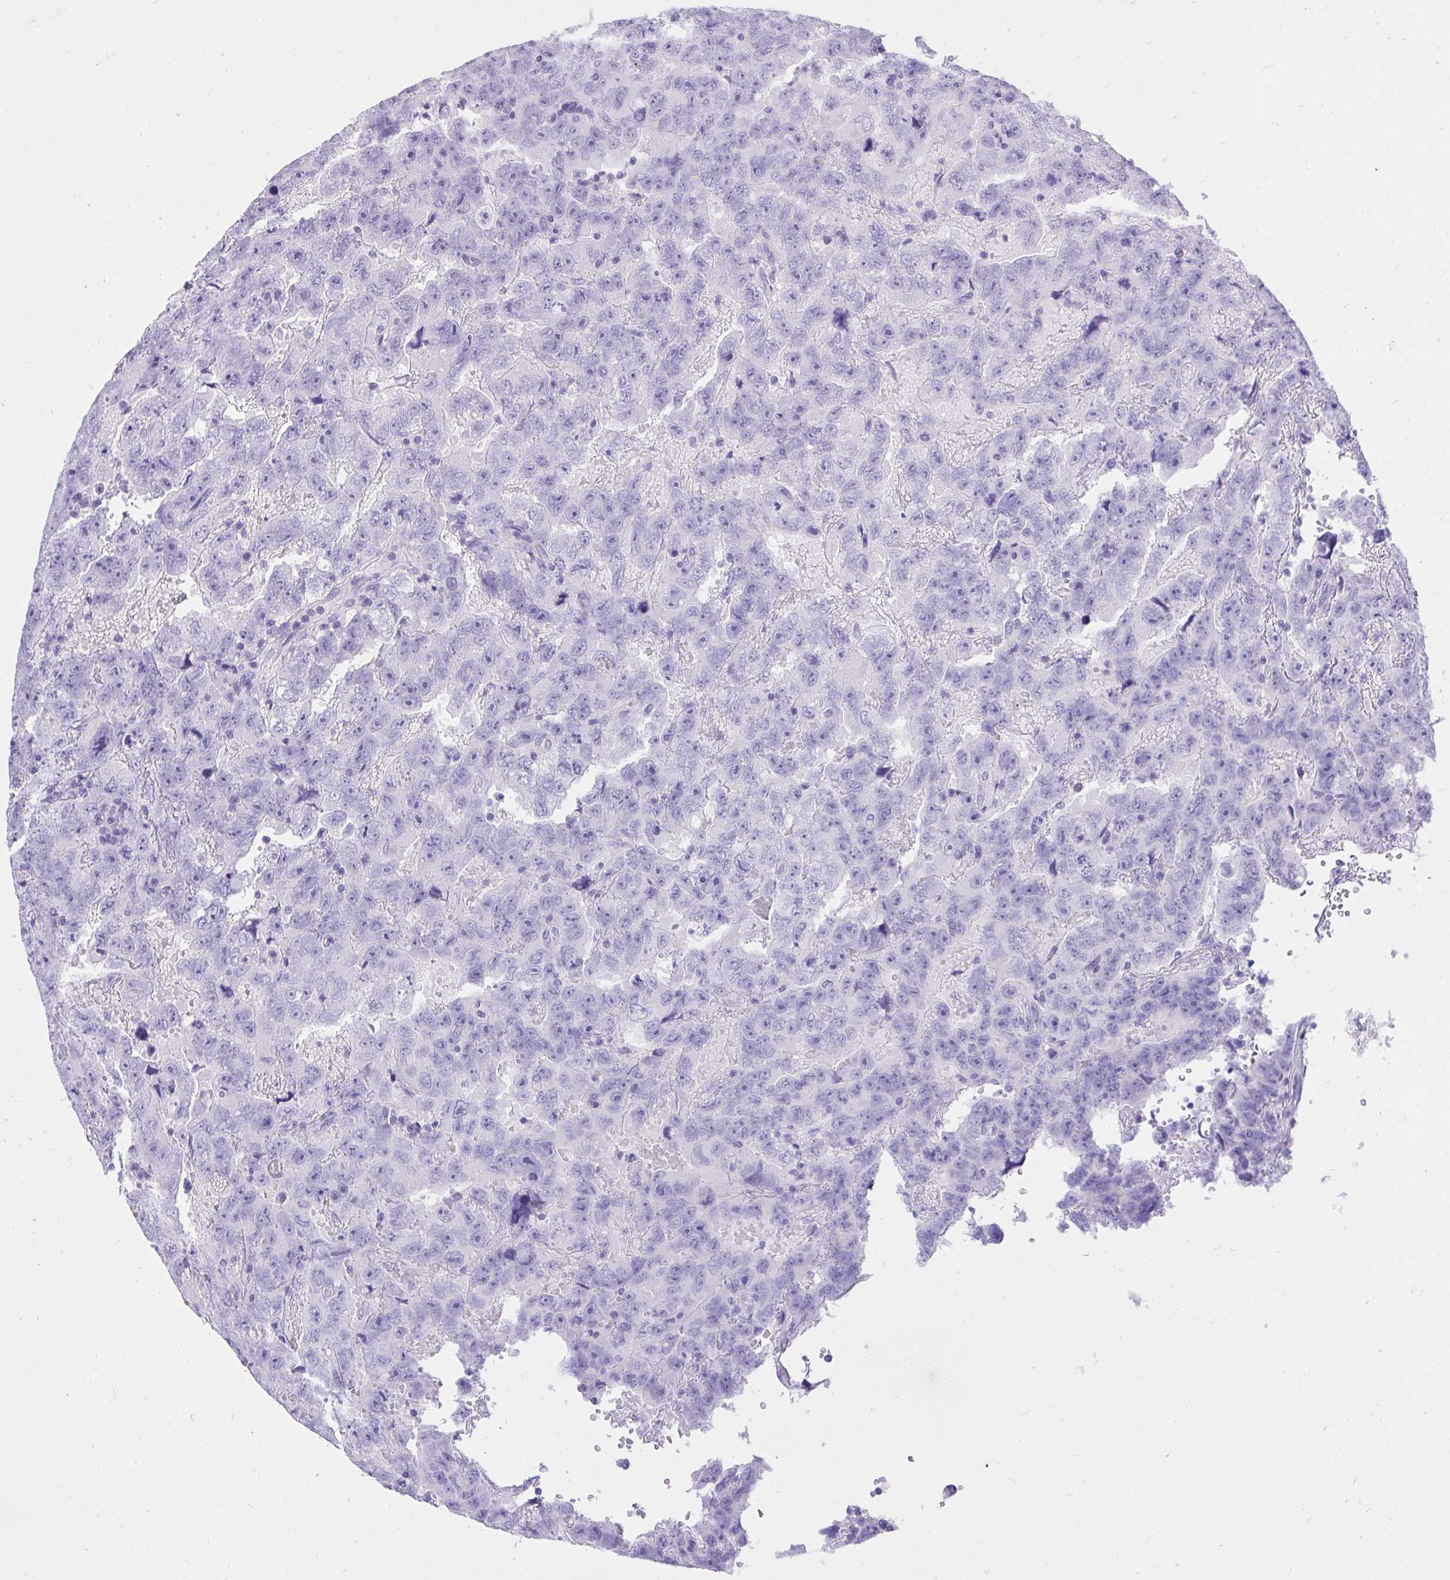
{"staining": {"intensity": "negative", "quantity": "none", "location": "none"}, "tissue": "testis cancer", "cell_type": "Tumor cells", "image_type": "cancer", "snomed": [{"axis": "morphology", "description": "Carcinoma, Embryonal, NOS"}, {"axis": "topography", "description": "Testis"}], "caption": "DAB (3,3'-diaminobenzidine) immunohistochemical staining of testis embryonal carcinoma demonstrates no significant staining in tumor cells. (DAB (3,3'-diaminobenzidine) IHC visualized using brightfield microscopy, high magnification).", "gene": "KCNN4", "patient": {"sex": "male", "age": 45}}